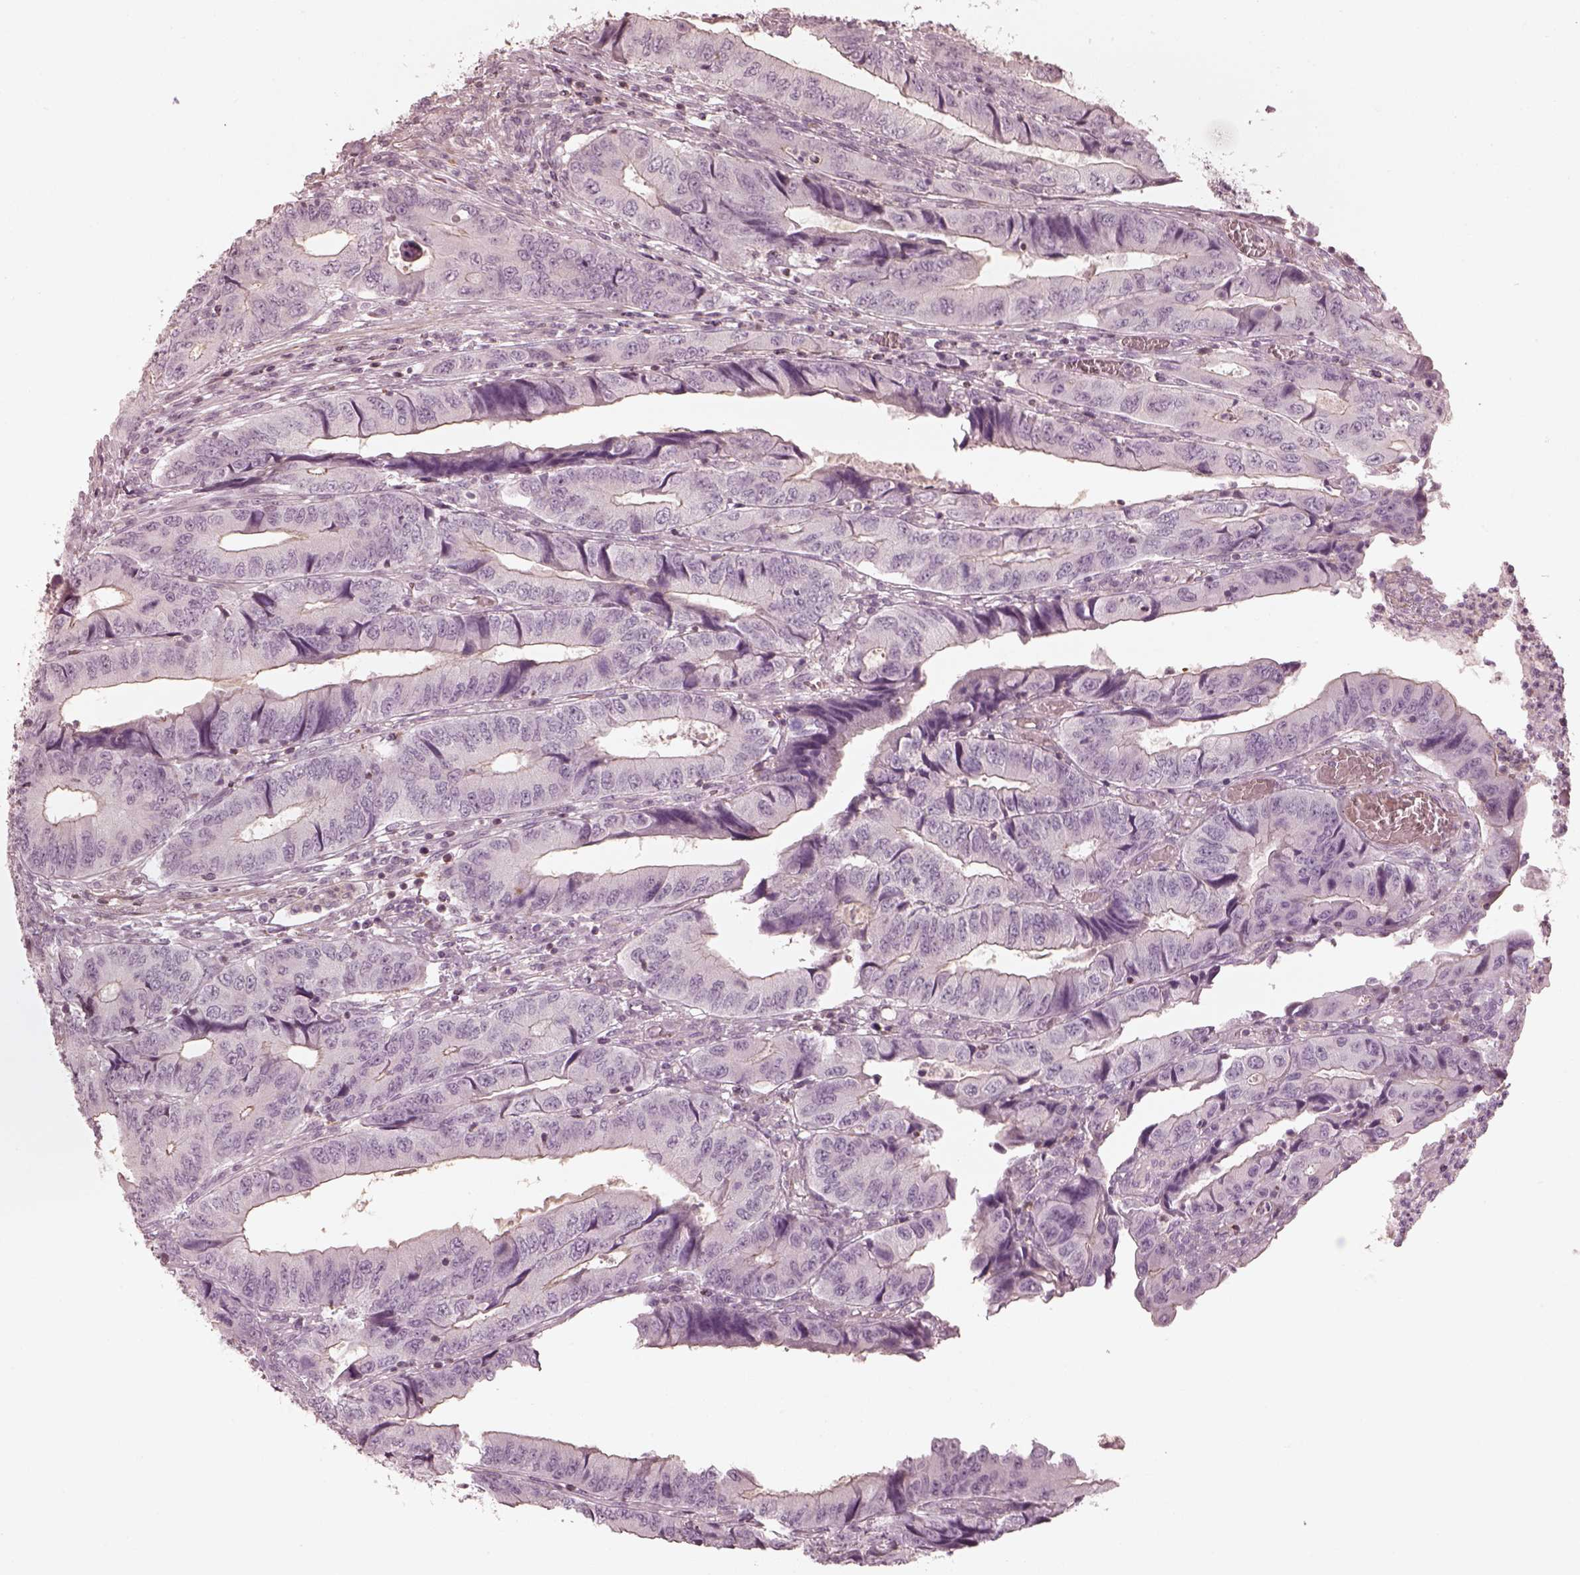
{"staining": {"intensity": "negative", "quantity": "none", "location": "none"}, "tissue": "colorectal cancer", "cell_type": "Tumor cells", "image_type": "cancer", "snomed": [{"axis": "morphology", "description": "Adenocarcinoma, NOS"}, {"axis": "topography", "description": "Colon"}], "caption": "The photomicrograph reveals no staining of tumor cells in colorectal cancer (adenocarcinoma).", "gene": "PRLHR", "patient": {"sex": "male", "age": 53}}